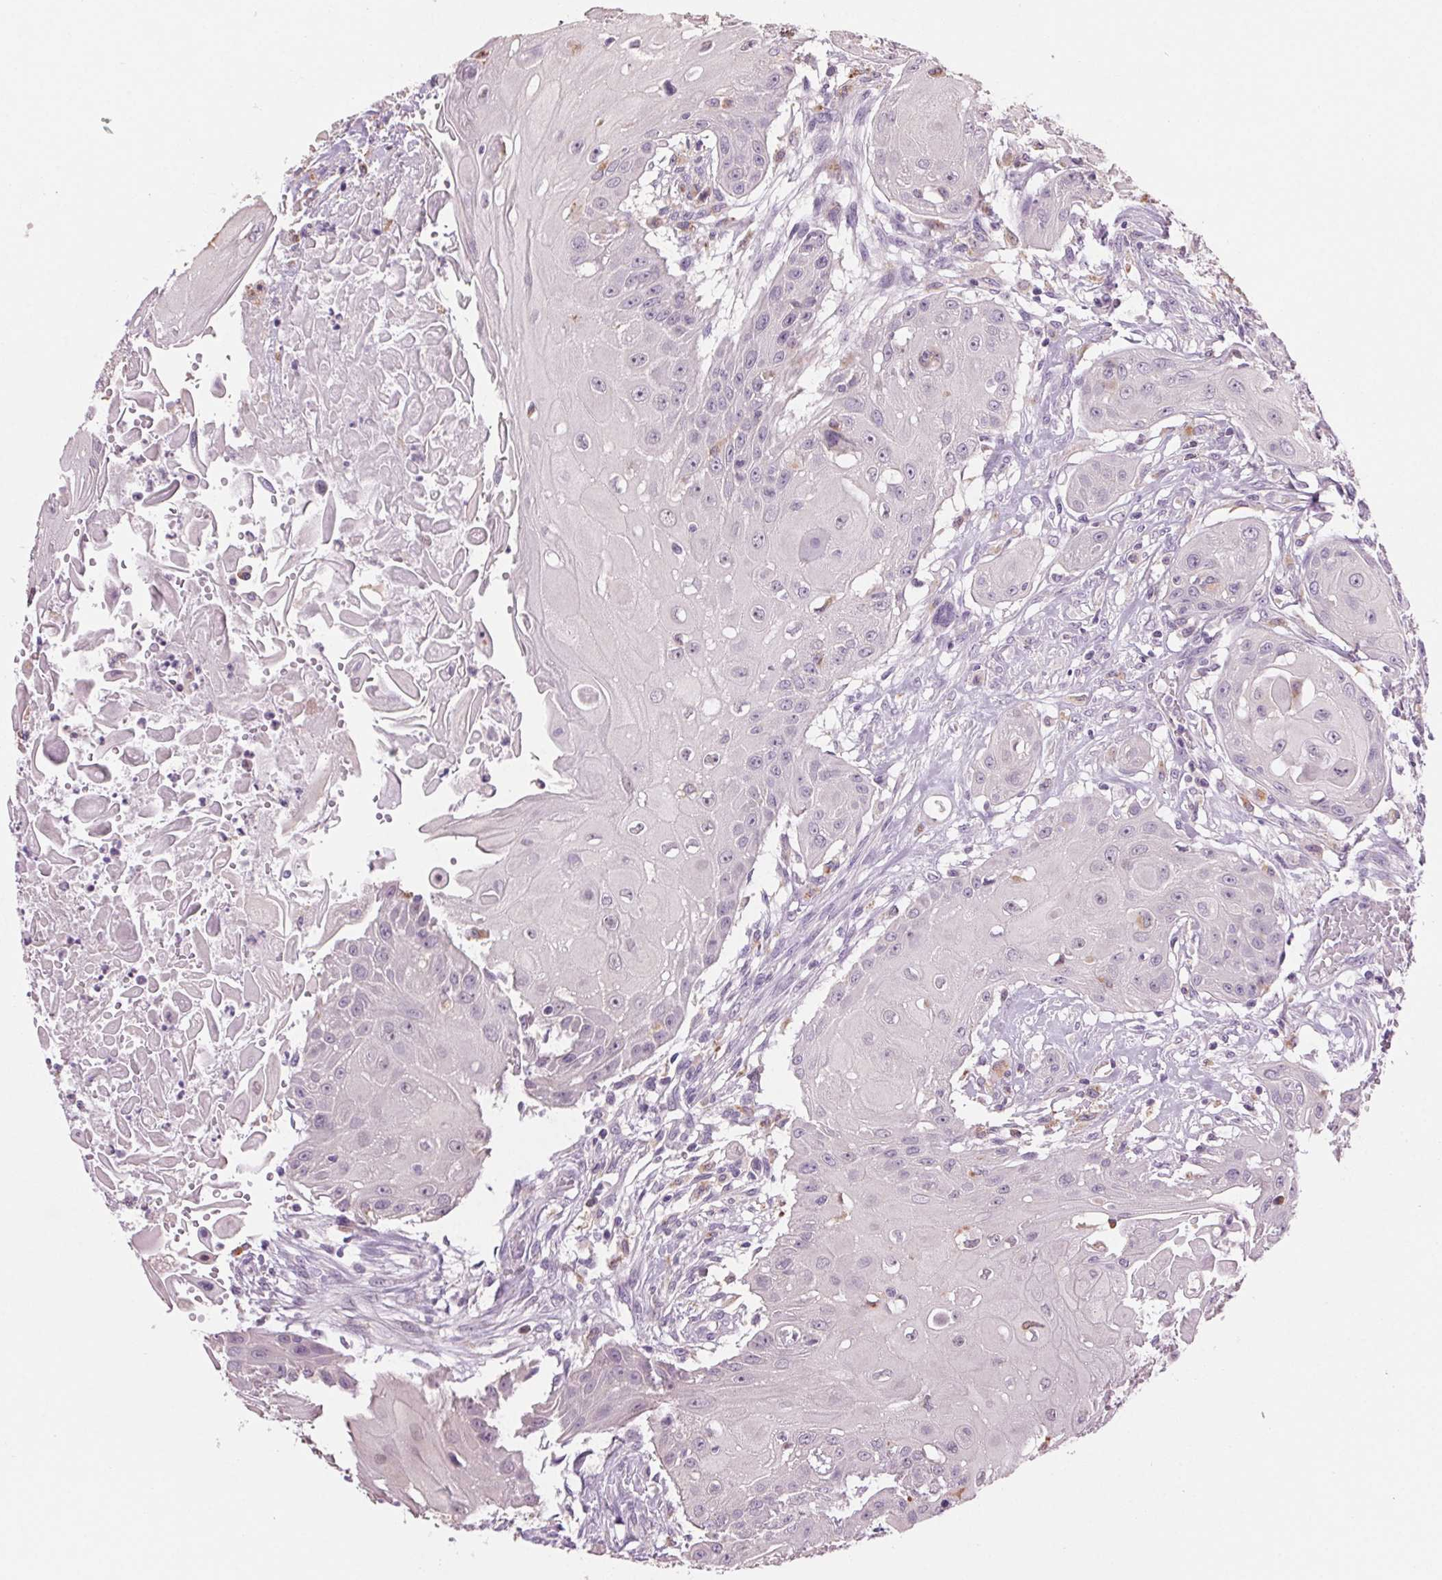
{"staining": {"intensity": "negative", "quantity": "none", "location": "none"}, "tissue": "head and neck cancer", "cell_type": "Tumor cells", "image_type": "cancer", "snomed": [{"axis": "morphology", "description": "Squamous cell carcinoma, NOS"}, {"axis": "topography", "description": "Oral tissue"}, {"axis": "topography", "description": "Head-Neck"}, {"axis": "topography", "description": "Neck, NOS"}], "caption": "Head and neck cancer was stained to show a protein in brown. There is no significant expression in tumor cells. (Brightfield microscopy of DAB (3,3'-diaminobenzidine) immunohistochemistry at high magnification).", "gene": "MPO", "patient": {"sex": "female", "age": 55}}